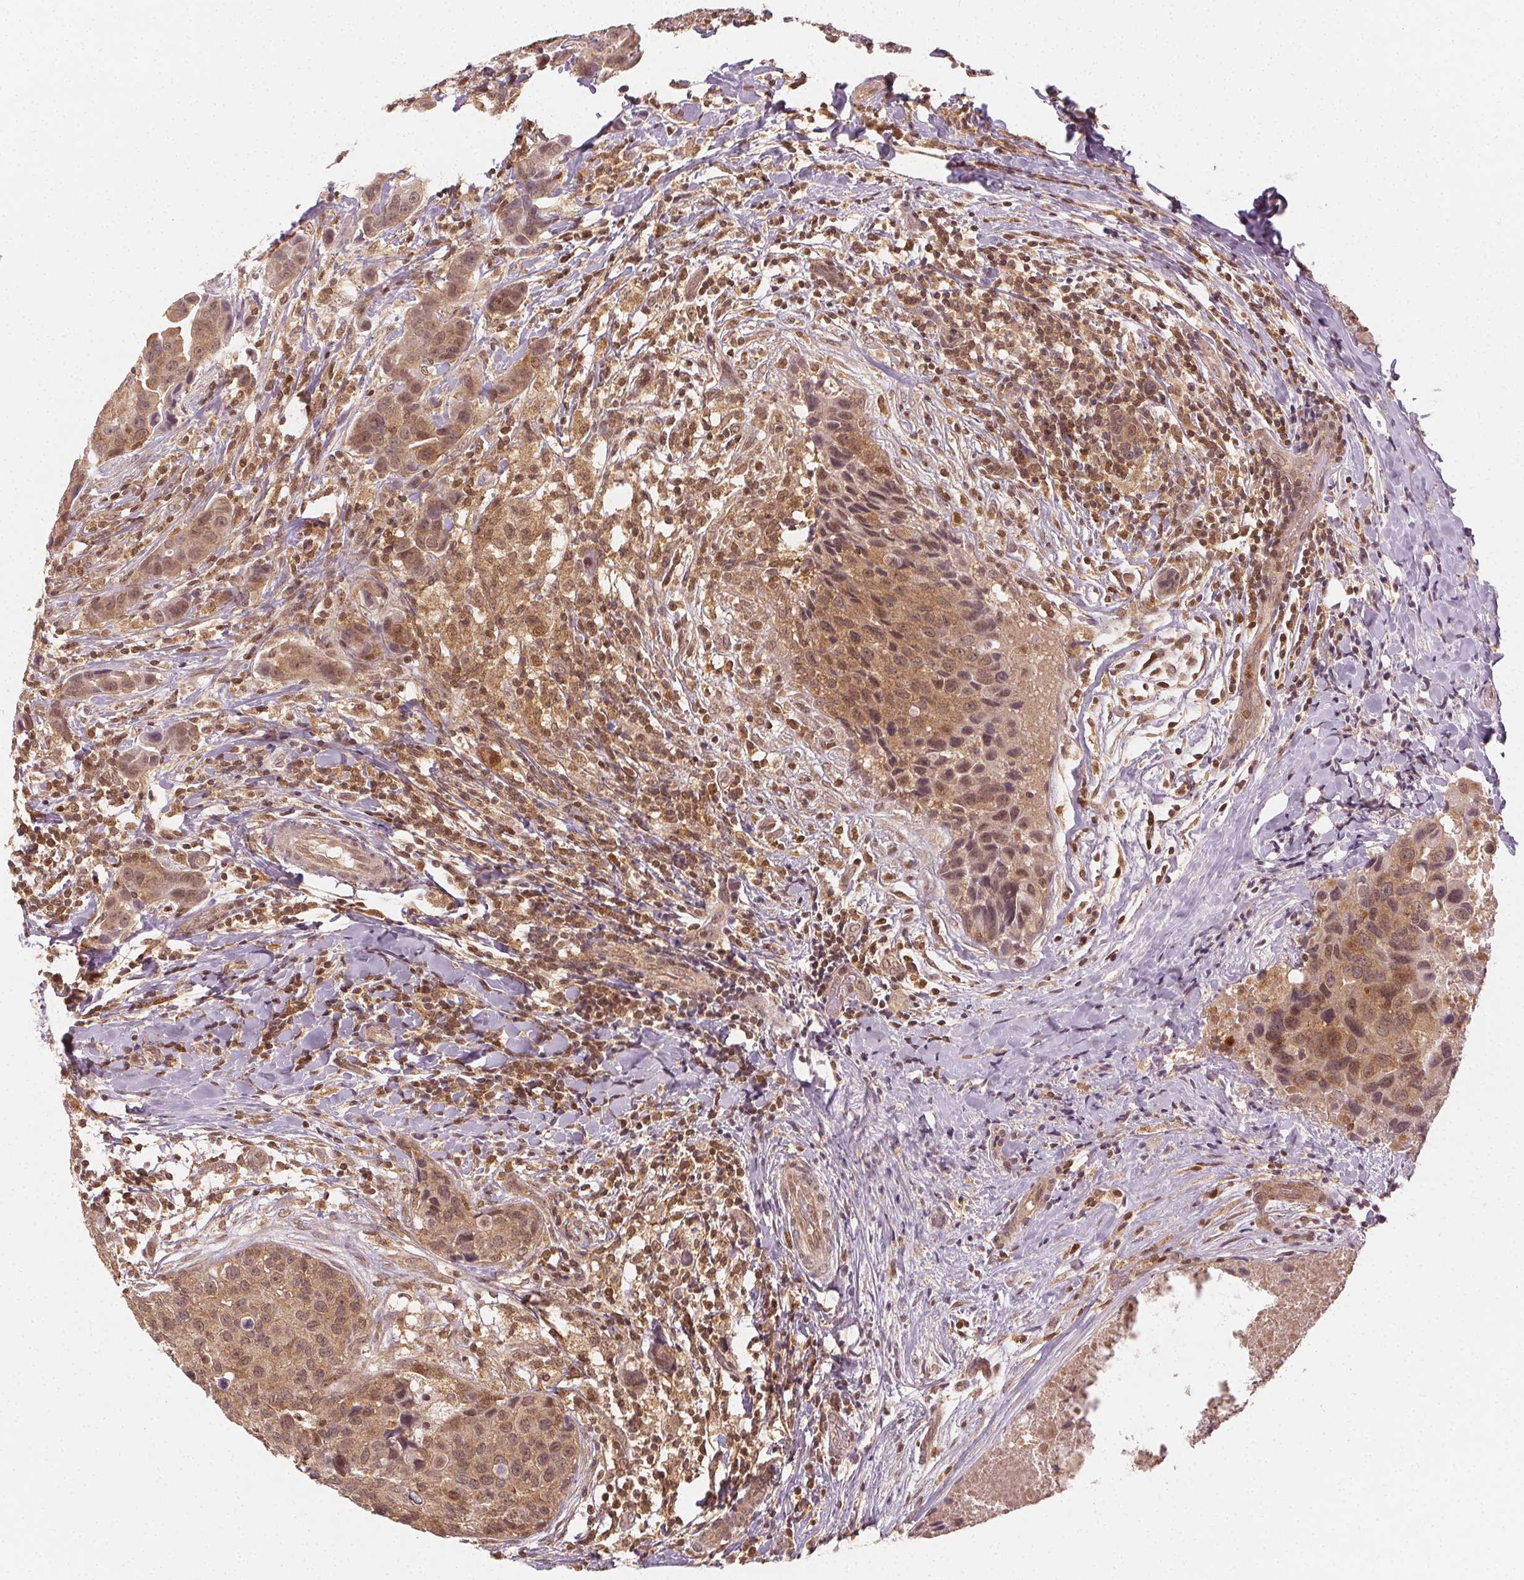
{"staining": {"intensity": "moderate", "quantity": ">75%", "location": "cytoplasmic/membranous,nuclear"}, "tissue": "breast cancer", "cell_type": "Tumor cells", "image_type": "cancer", "snomed": [{"axis": "morphology", "description": "Duct carcinoma"}, {"axis": "topography", "description": "Breast"}], "caption": "Immunohistochemistry photomicrograph of breast cancer (intraductal carcinoma) stained for a protein (brown), which exhibits medium levels of moderate cytoplasmic/membranous and nuclear positivity in approximately >75% of tumor cells.", "gene": "MAPK14", "patient": {"sex": "female", "age": 24}}